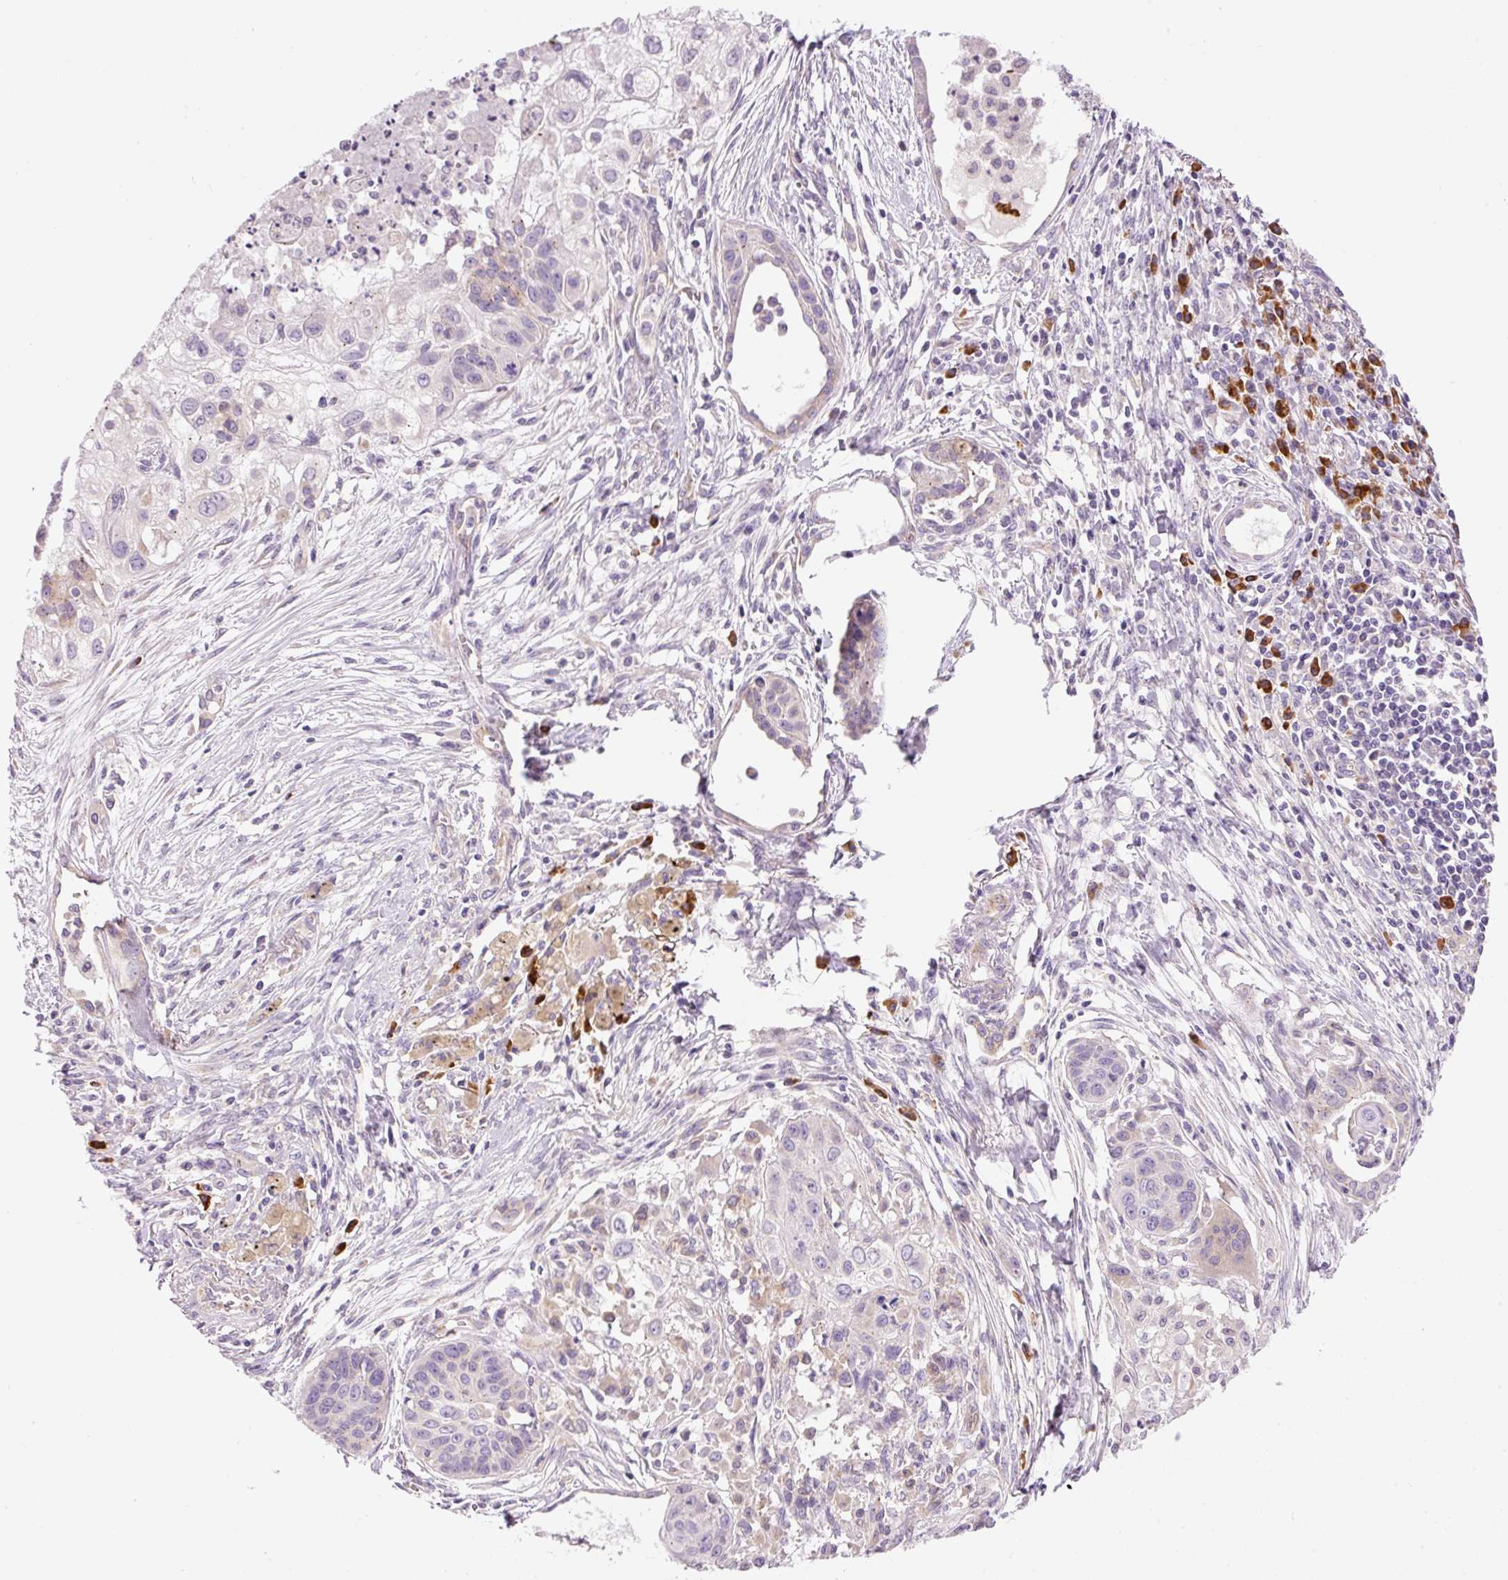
{"staining": {"intensity": "negative", "quantity": "none", "location": "none"}, "tissue": "lung cancer", "cell_type": "Tumor cells", "image_type": "cancer", "snomed": [{"axis": "morphology", "description": "Squamous cell carcinoma, NOS"}, {"axis": "topography", "description": "Lung"}], "caption": "Immunohistochemistry (IHC) photomicrograph of neoplastic tissue: lung cancer stained with DAB (3,3'-diaminobenzidine) reveals no significant protein positivity in tumor cells.", "gene": "PNPLA5", "patient": {"sex": "male", "age": 71}}